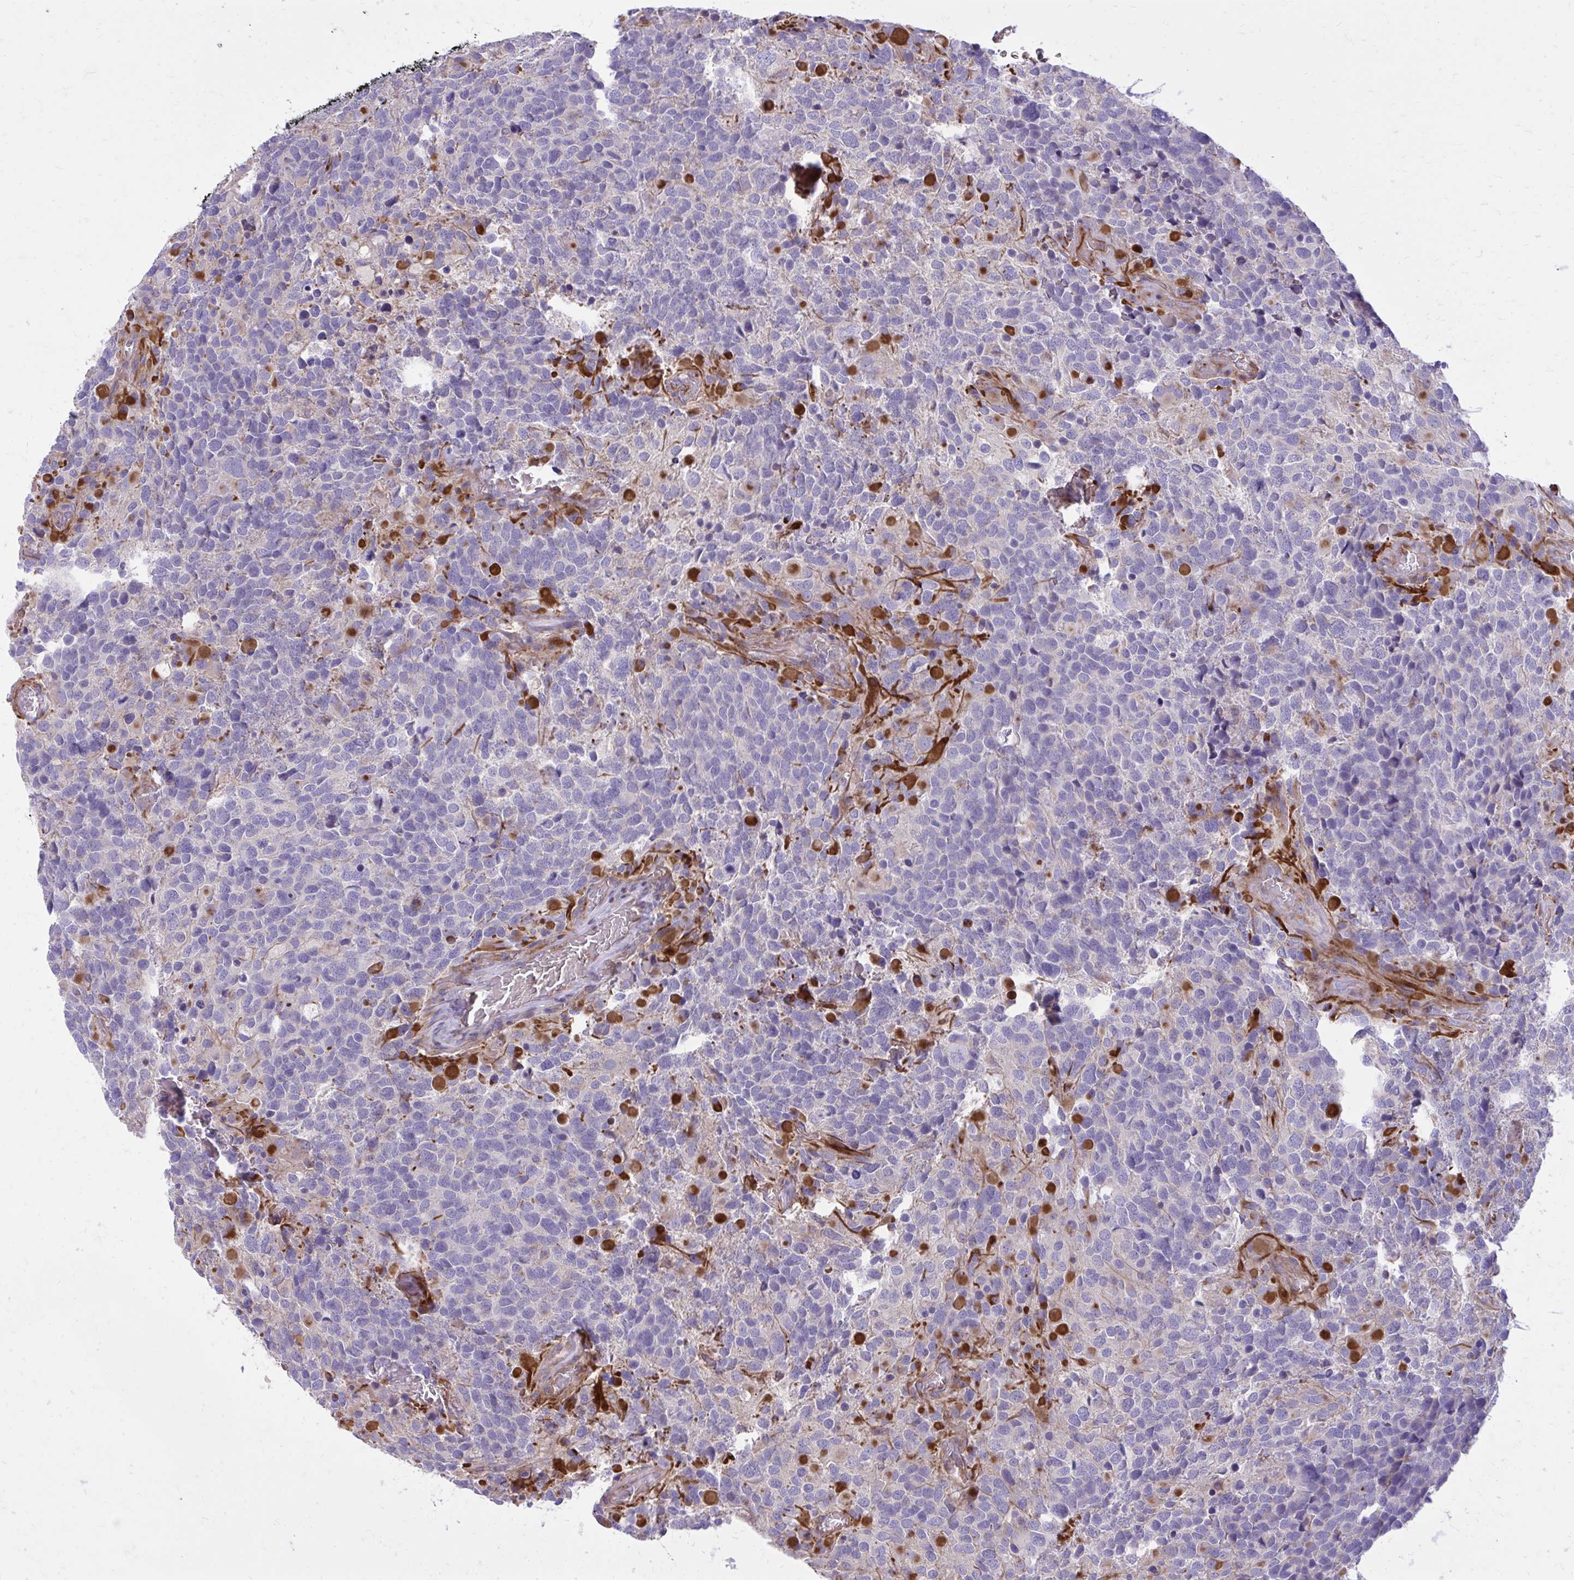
{"staining": {"intensity": "negative", "quantity": "none", "location": "none"}, "tissue": "glioma", "cell_type": "Tumor cells", "image_type": "cancer", "snomed": [{"axis": "morphology", "description": "Glioma, malignant, High grade"}, {"axis": "topography", "description": "Brain"}], "caption": "Immunohistochemistry histopathology image of neoplastic tissue: human malignant glioma (high-grade) stained with DAB demonstrates no significant protein expression in tumor cells.", "gene": "FAP", "patient": {"sex": "female", "age": 40}}